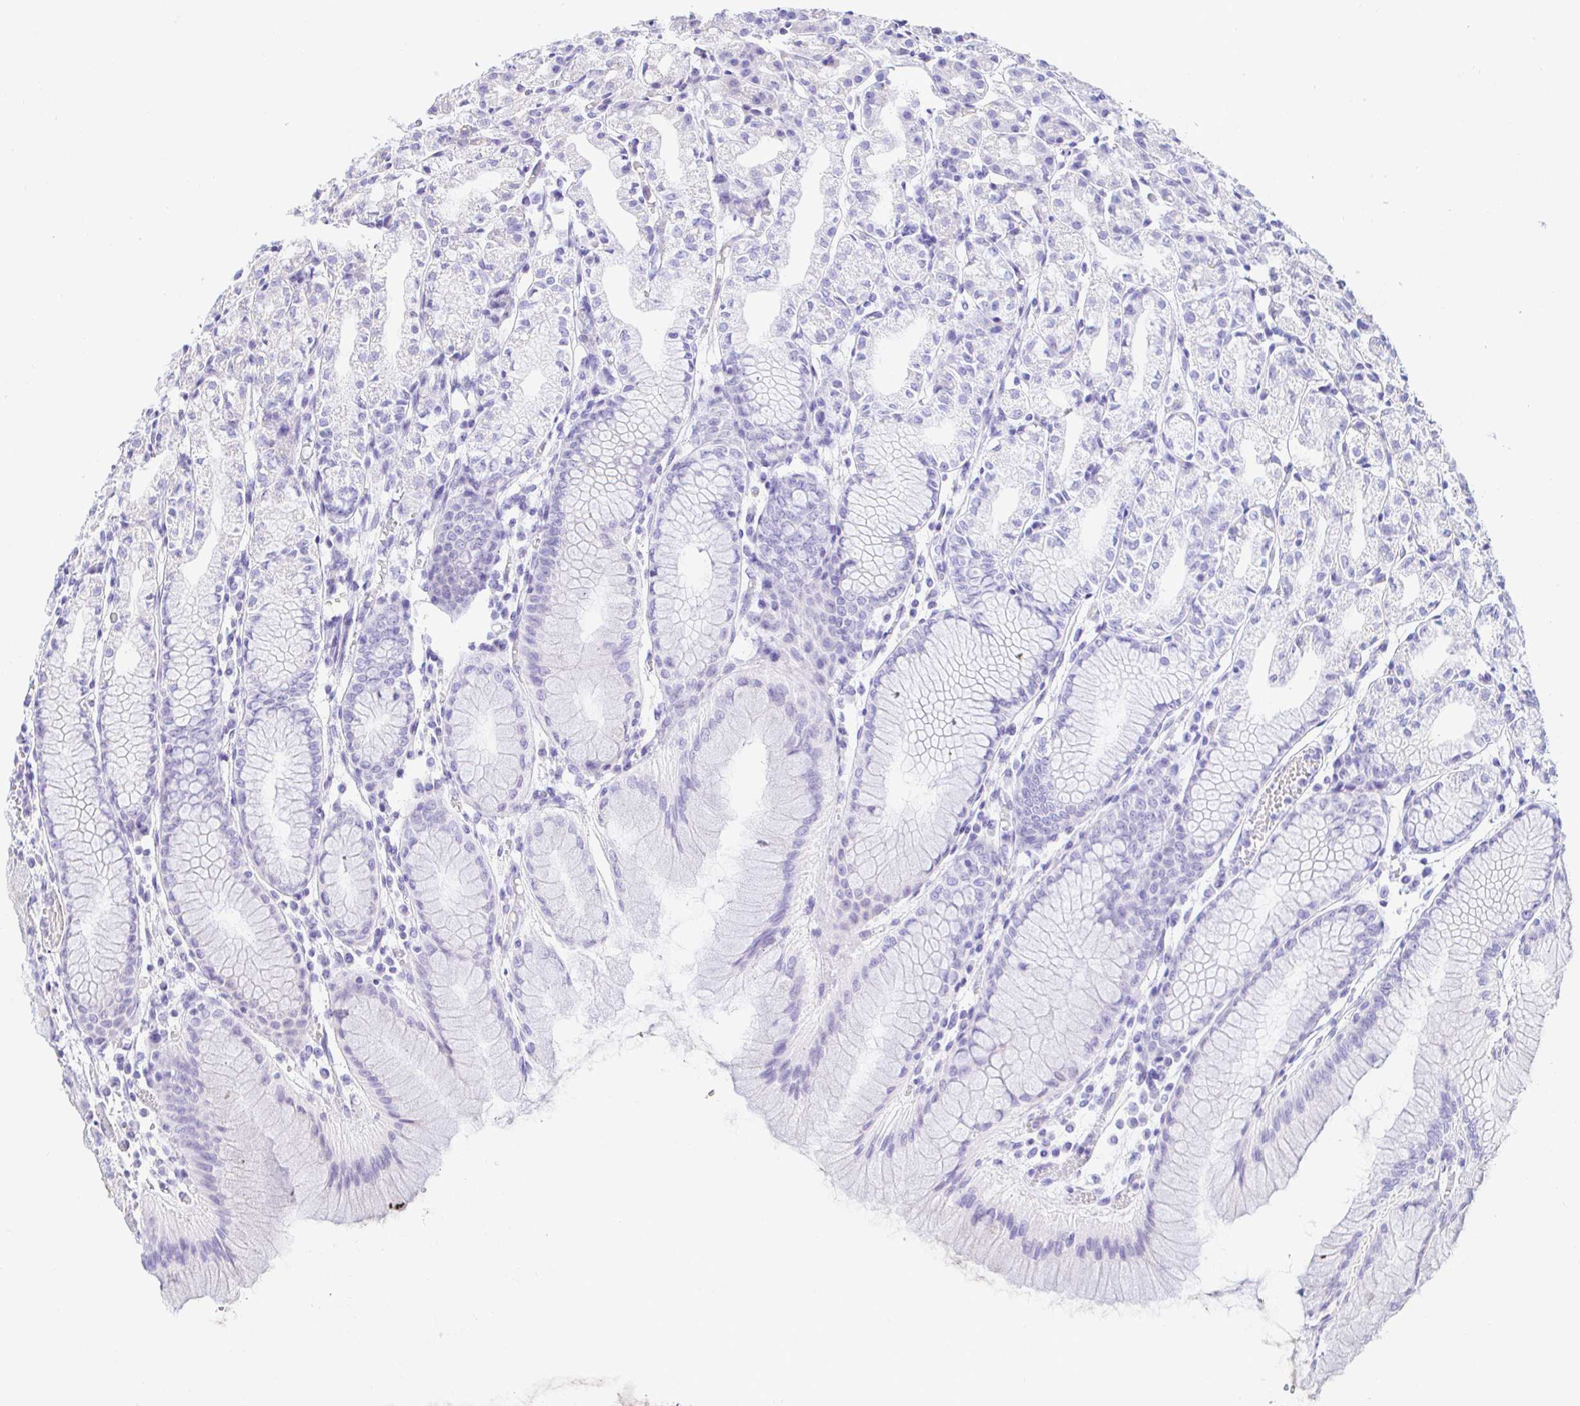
{"staining": {"intensity": "negative", "quantity": "none", "location": "none"}, "tissue": "stomach", "cell_type": "Glandular cells", "image_type": "normal", "snomed": [{"axis": "morphology", "description": "Normal tissue, NOS"}, {"axis": "topography", "description": "Stomach"}], "caption": "This is a histopathology image of IHC staining of benign stomach, which shows no positivity in glandular cells. The staining is performed using DAB brown chromogen with nuclei counter-stained in using hematoxylin.", "gene": "PINLYP", "patient": {"sex": "female", "age": 57}}